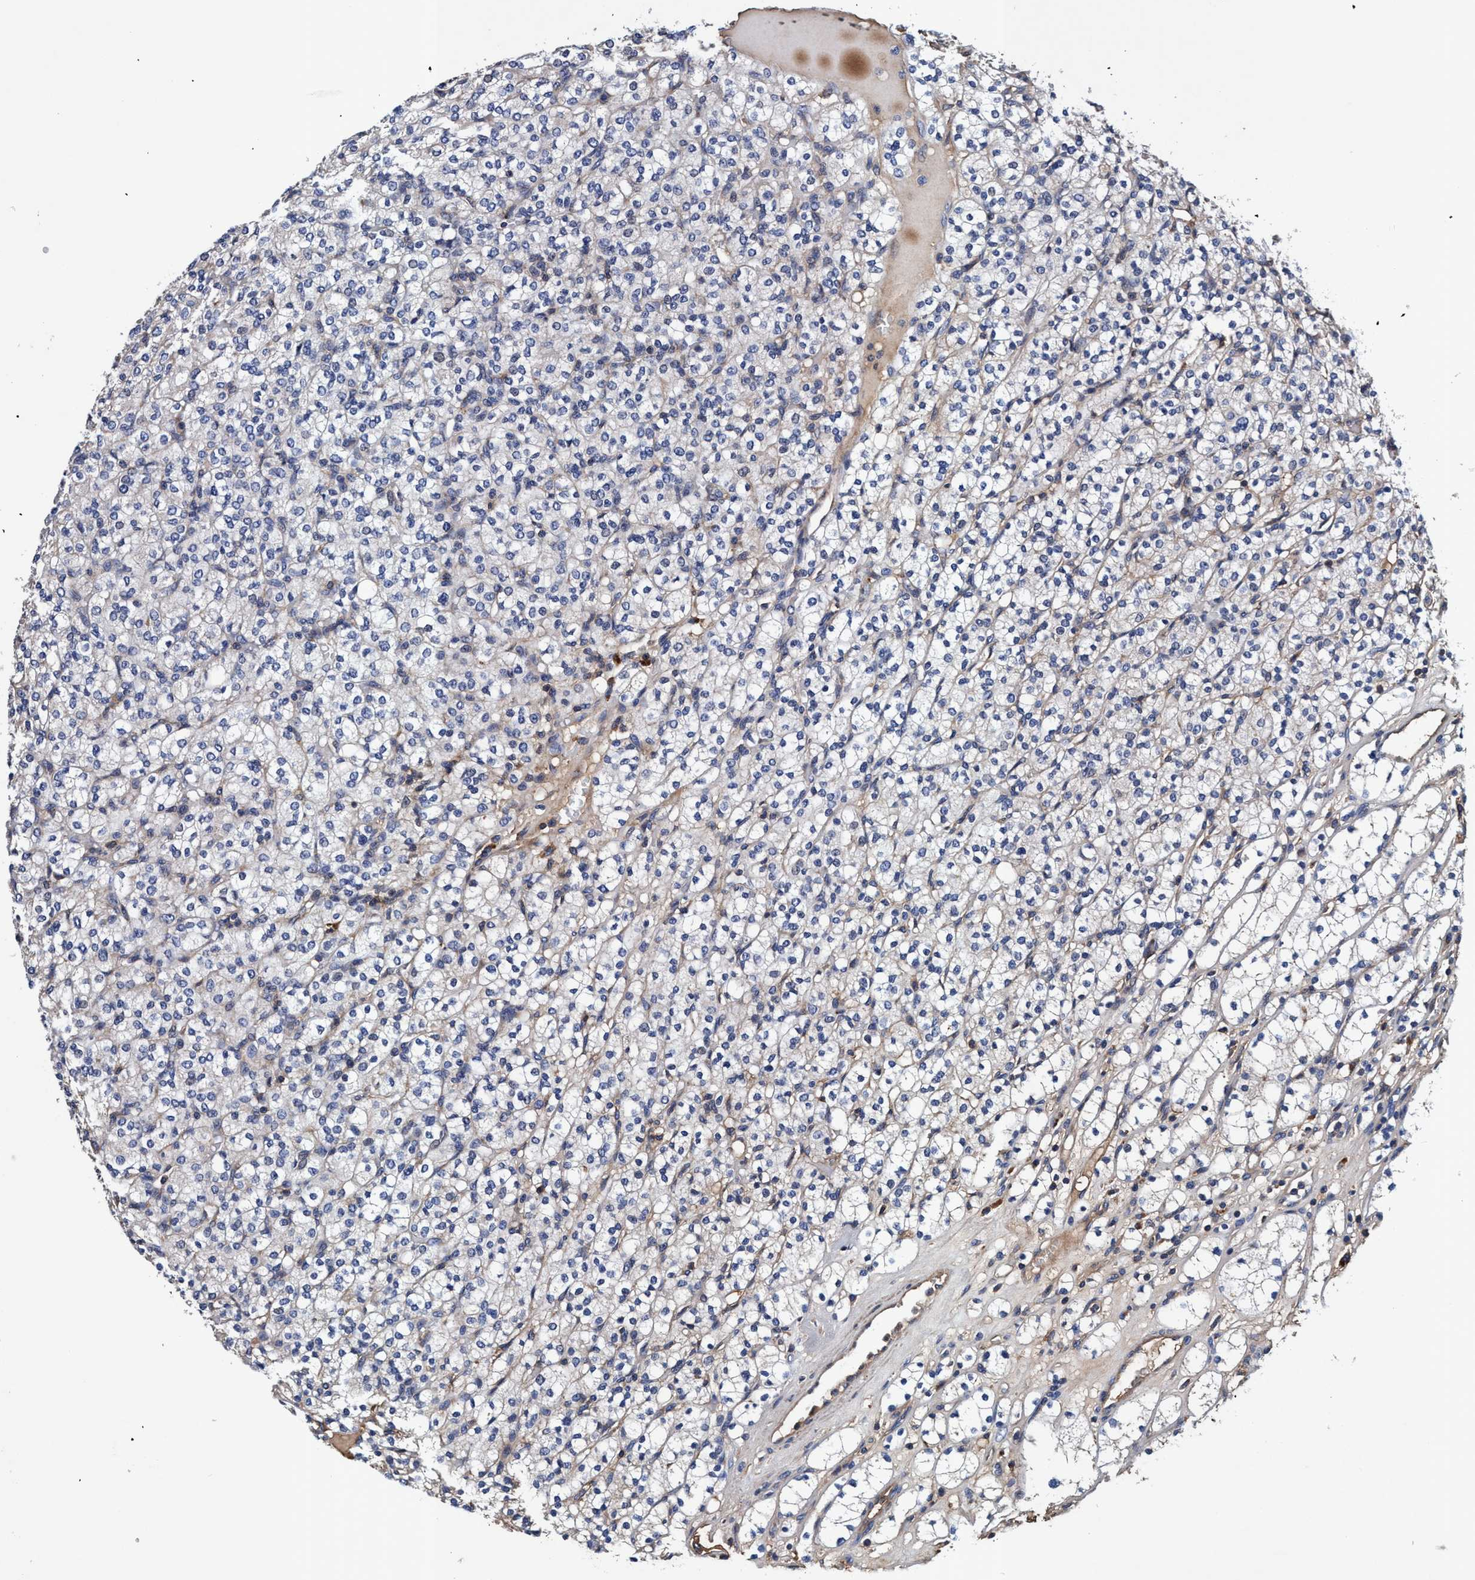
{"staining": {"intensity": "negative", "quantity": "none", "location": "none"}, "tissue": "renal cancer", "cell_type": "Tumor cells", "image_type": "cancer", "snomed": [{"axis": "morphology", "description": "Adenocarcinoma, NOS"}, {"axis": "topography", "description": "Kidney"}], "caption": "An immunohistochemistry (IHC) micrograph of renal cancer (adenocarcinoma) is shown. There is no staining in tumor cells of renal cancer (adenocarcinoma).", "gene": "RNF208", "patient": {"sex": "male", "age": 77}}